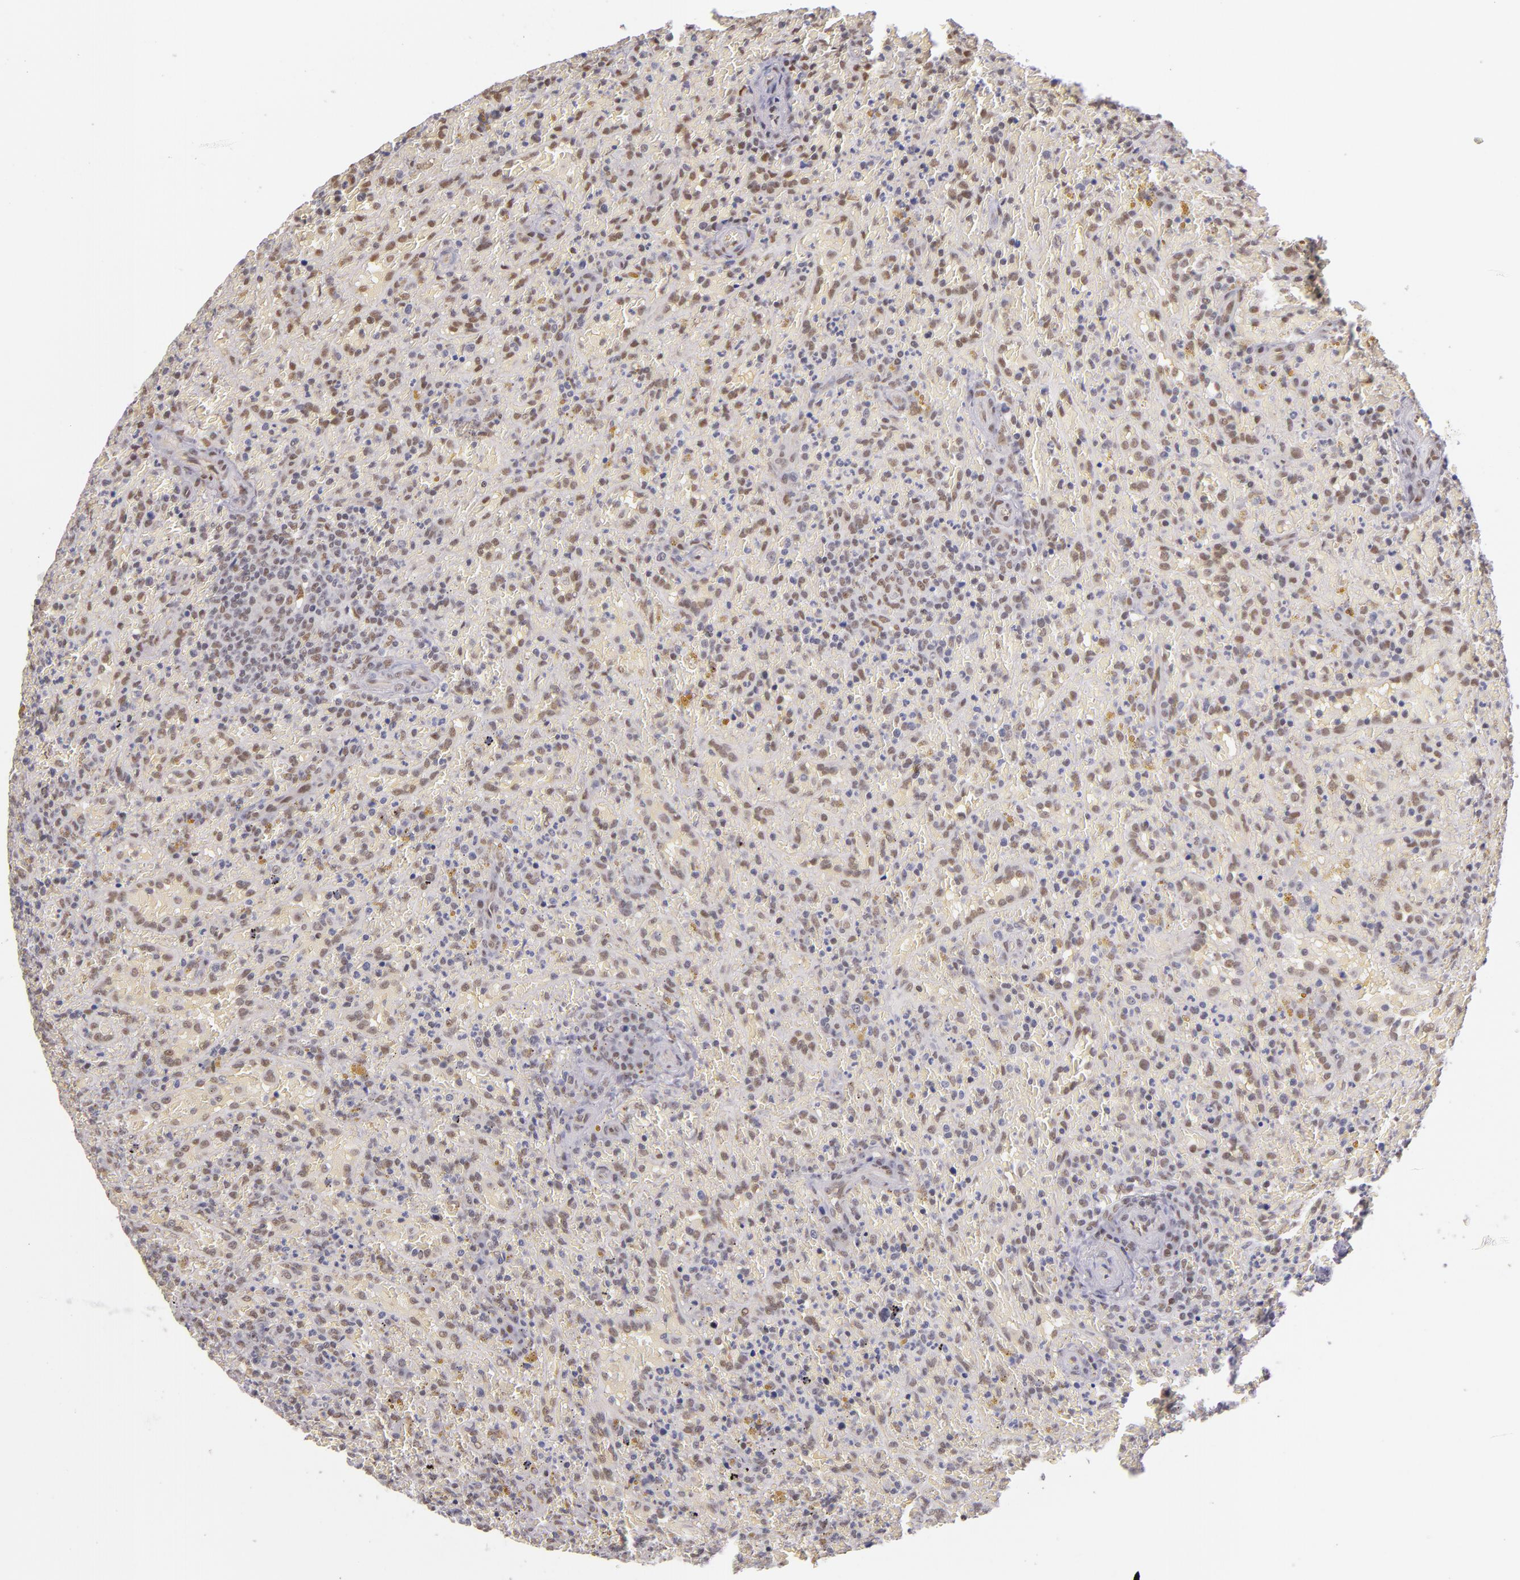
{"staining": {"intensity": "weak", "quantity": "25%-75%", "location": "nuclear"}, "tissue": "lymphoma", "cell_type": "Tumor cells", "image_type": "cancer", "snomed": [{"axis": "morphology", "description": "Malignant lymphoma, non-Hodgkin's type, High grade"}, {"axis": "topography", "description": "Spleen"}, {"axis": "topography", "description": "Lymph node"}], "caption": "The micrograph displays staining of high-grade malignant lymphoma, non-Hodgkin's type, revealing weak nuclear protein staining (brown color) within tumor cells. (Stains: DAB in brown, nuclei in blue, Microscopy: brightfield microscopy at high magnification).", "gene": "NCOR2", "patient": {"sex": "female", "age": 70}}